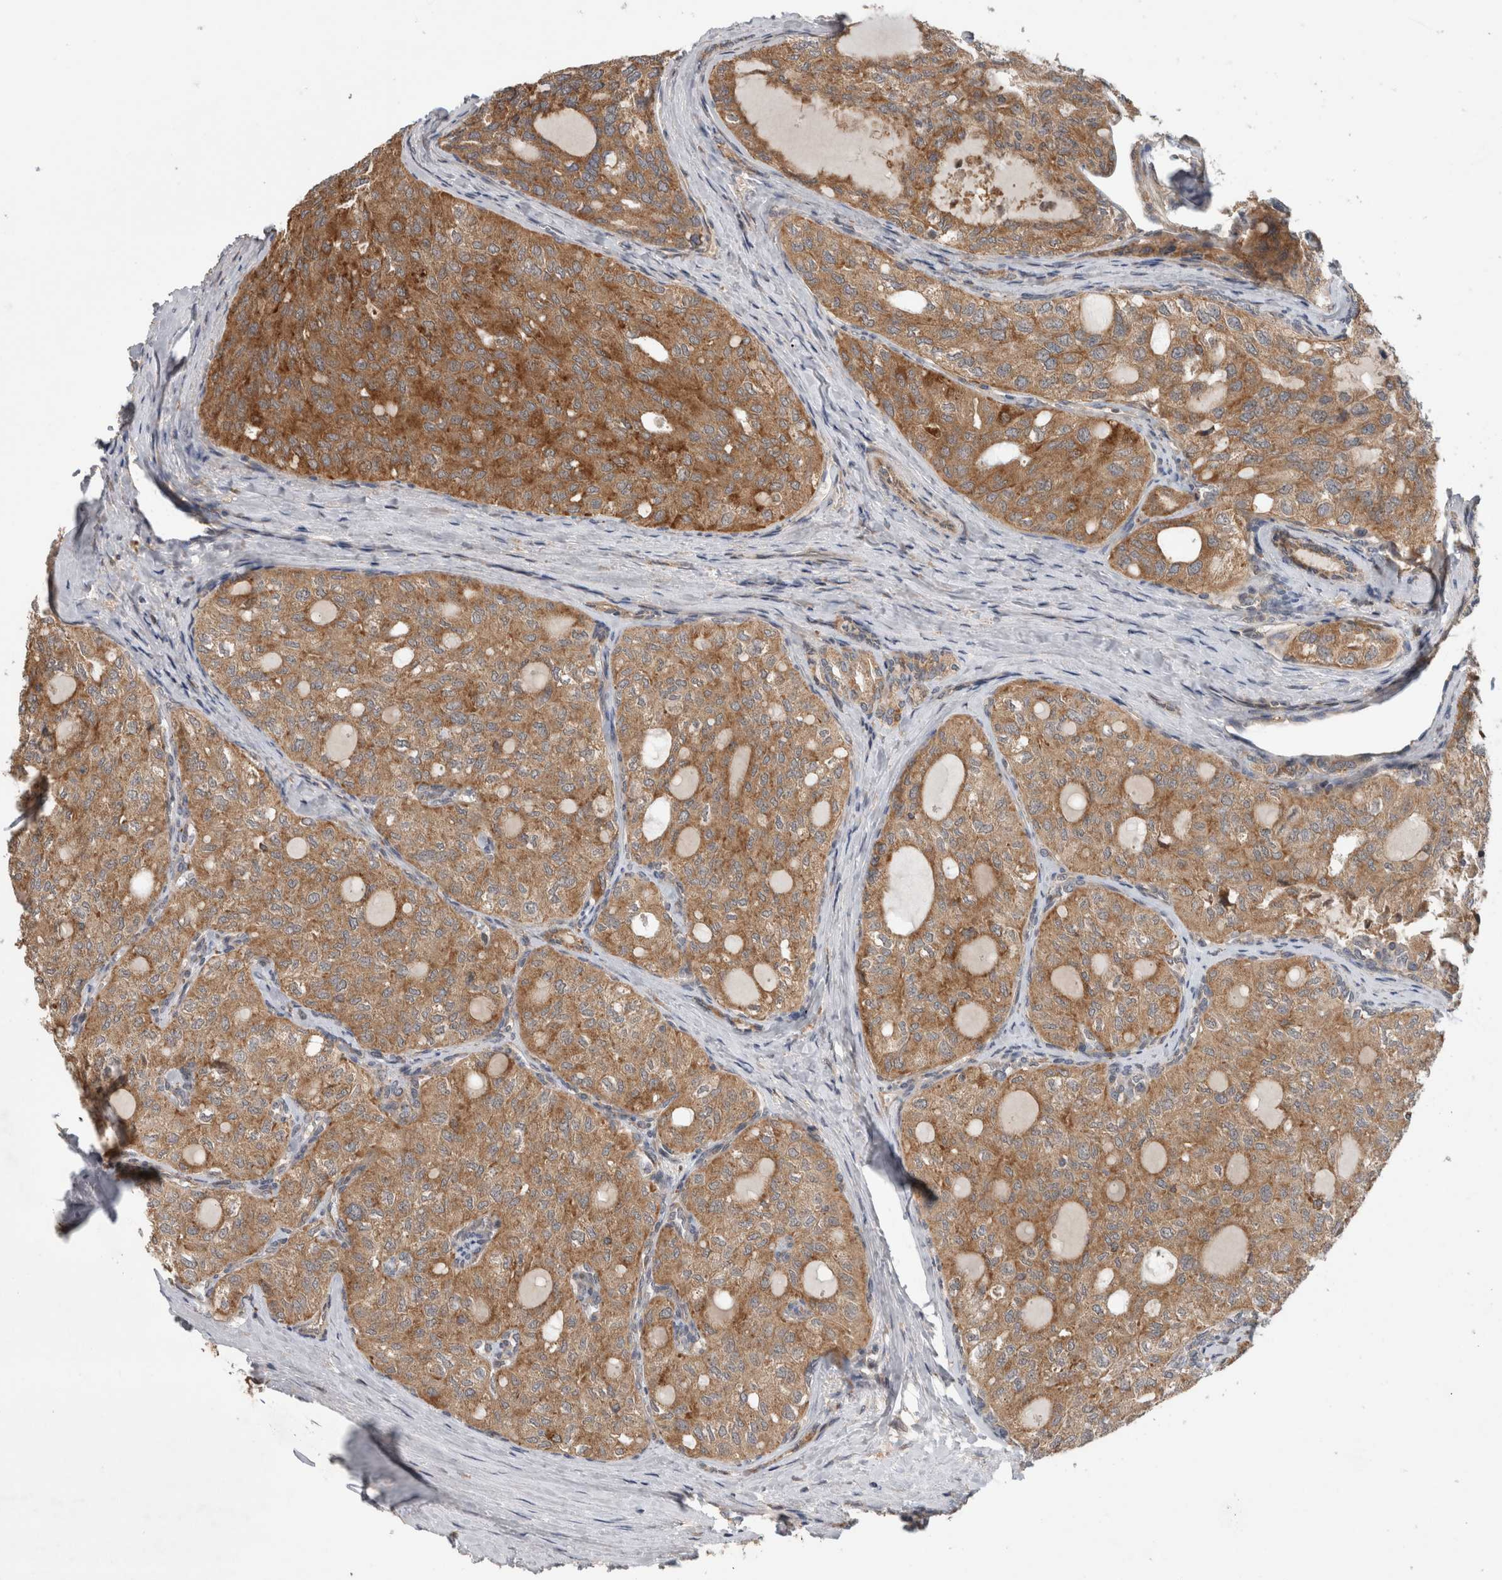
{"staining": {"intensity": "moderate", "quantity": ">75%", "location": "cytoplasmic/membranous"}, "tissue": "thyroid cancer", "cell_type": "Tumor cells", "image_type": "cancer", "snomed": [{"axis": "morphology", "description": "Follicular adenoma carcinoma, NOS"}, {"axis": "topography", "description": "Thyroid gland"}], "caption": "A brown stain shows moderate cytoplasmic/membranous staining of a protein in thyroid cancer tumor cells. (Stains: DAB in brown, nuclei in blue, Microscopy: brightfield microscopy at high magnification).", "gene": "ADGRL3", "patient": {"sex": "male", "age": 75}}